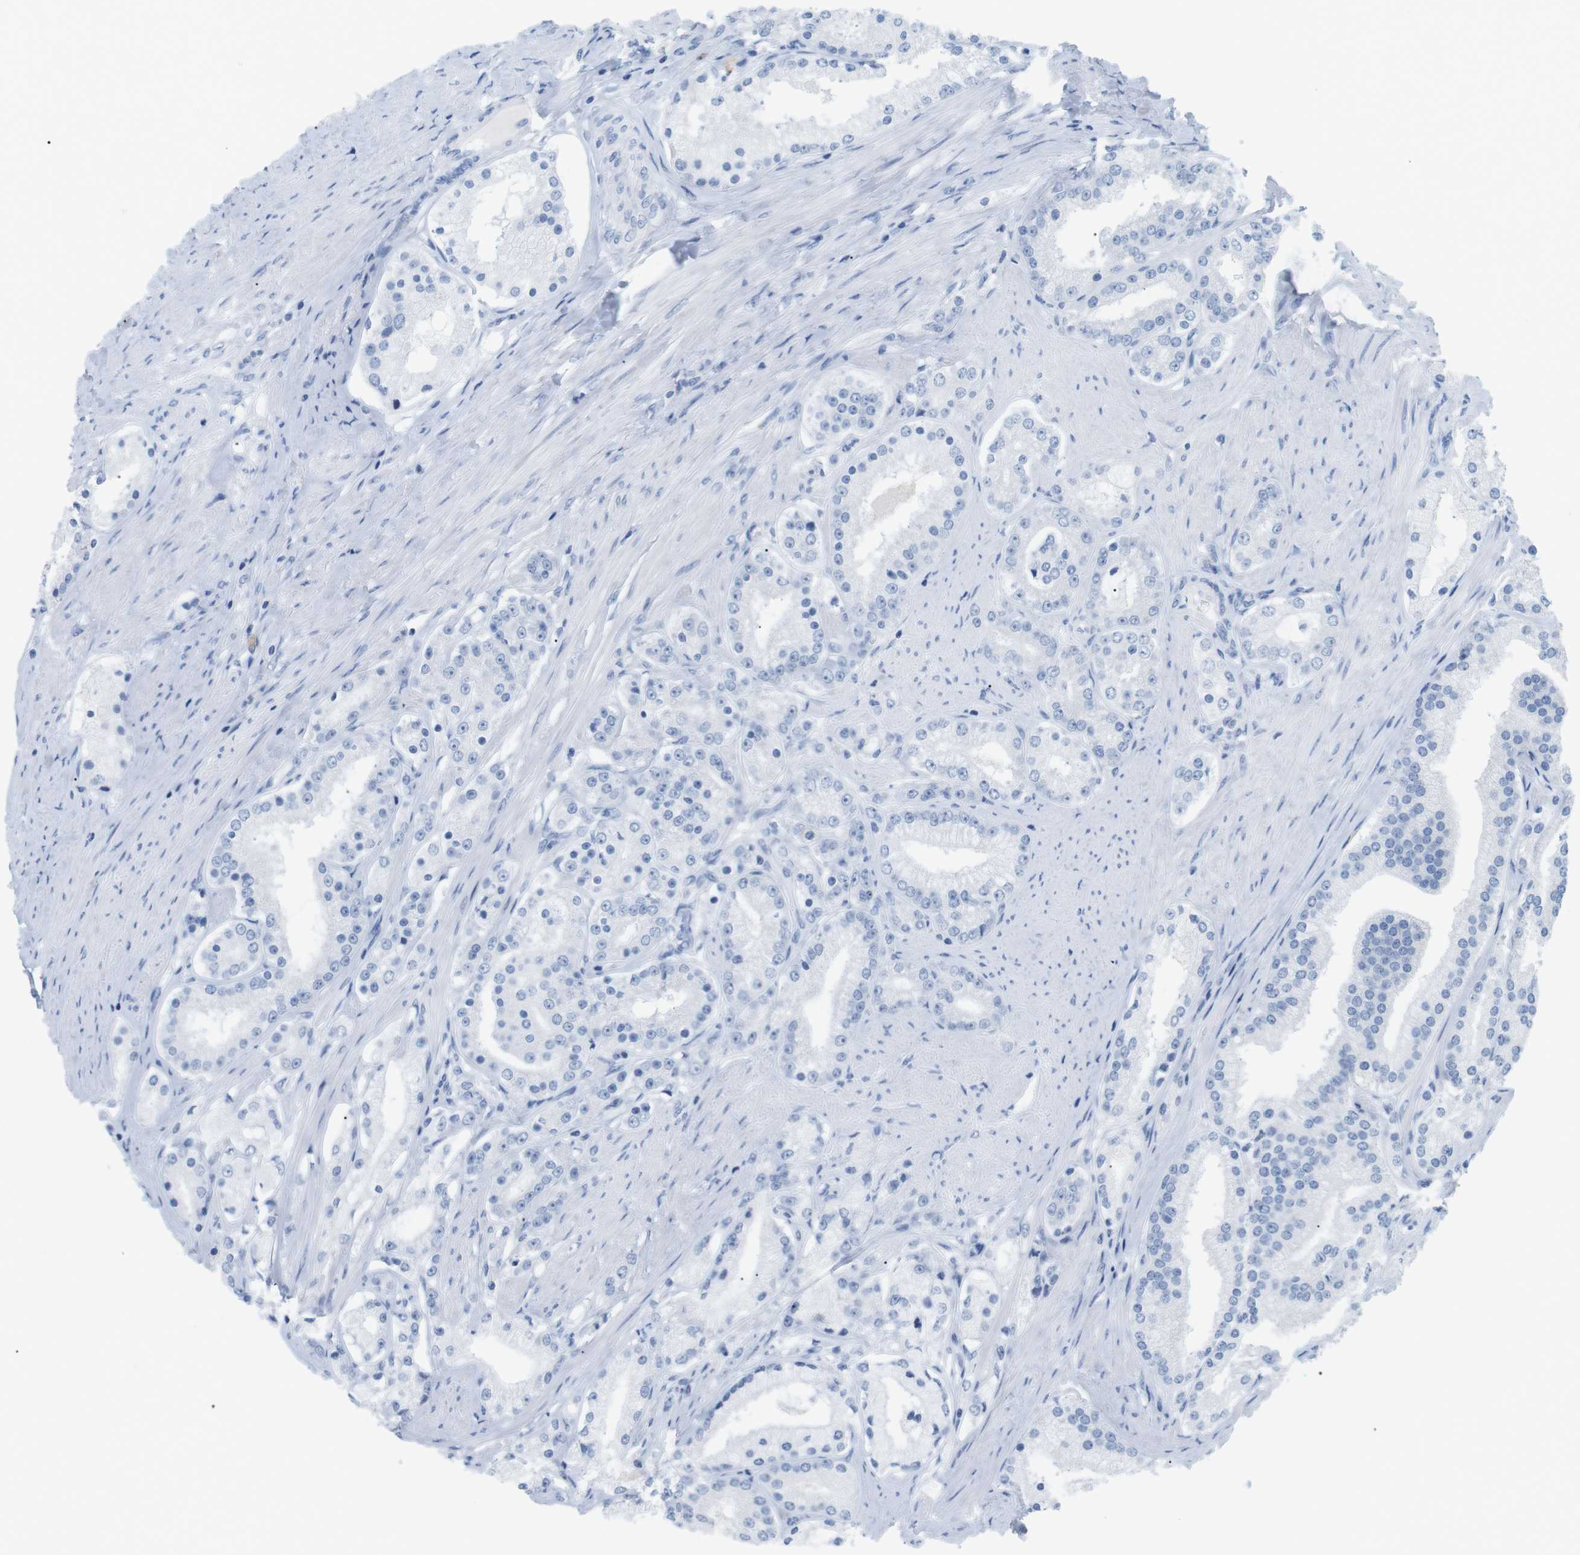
{"staining": {"intensity": "negative", "quantity": "none", "location": "none"}, "tissue": "prostate cancer", "cell_type": "Tumor cells", "image_type": "cancer", "snomed": [{"axis": "morphology", "description": "Adenocarcinoma, Low grade"}, {"axis": "topography", "description": "Prostate"}], "caption": "Immunohistochemistry micrograph of prostate low-grade adenocarcinoma stained for a protein (brown), which demonstrates no expression in tumor cells.", "gene": "HBG2", "patient": {"sex": "male", "age": 63}}